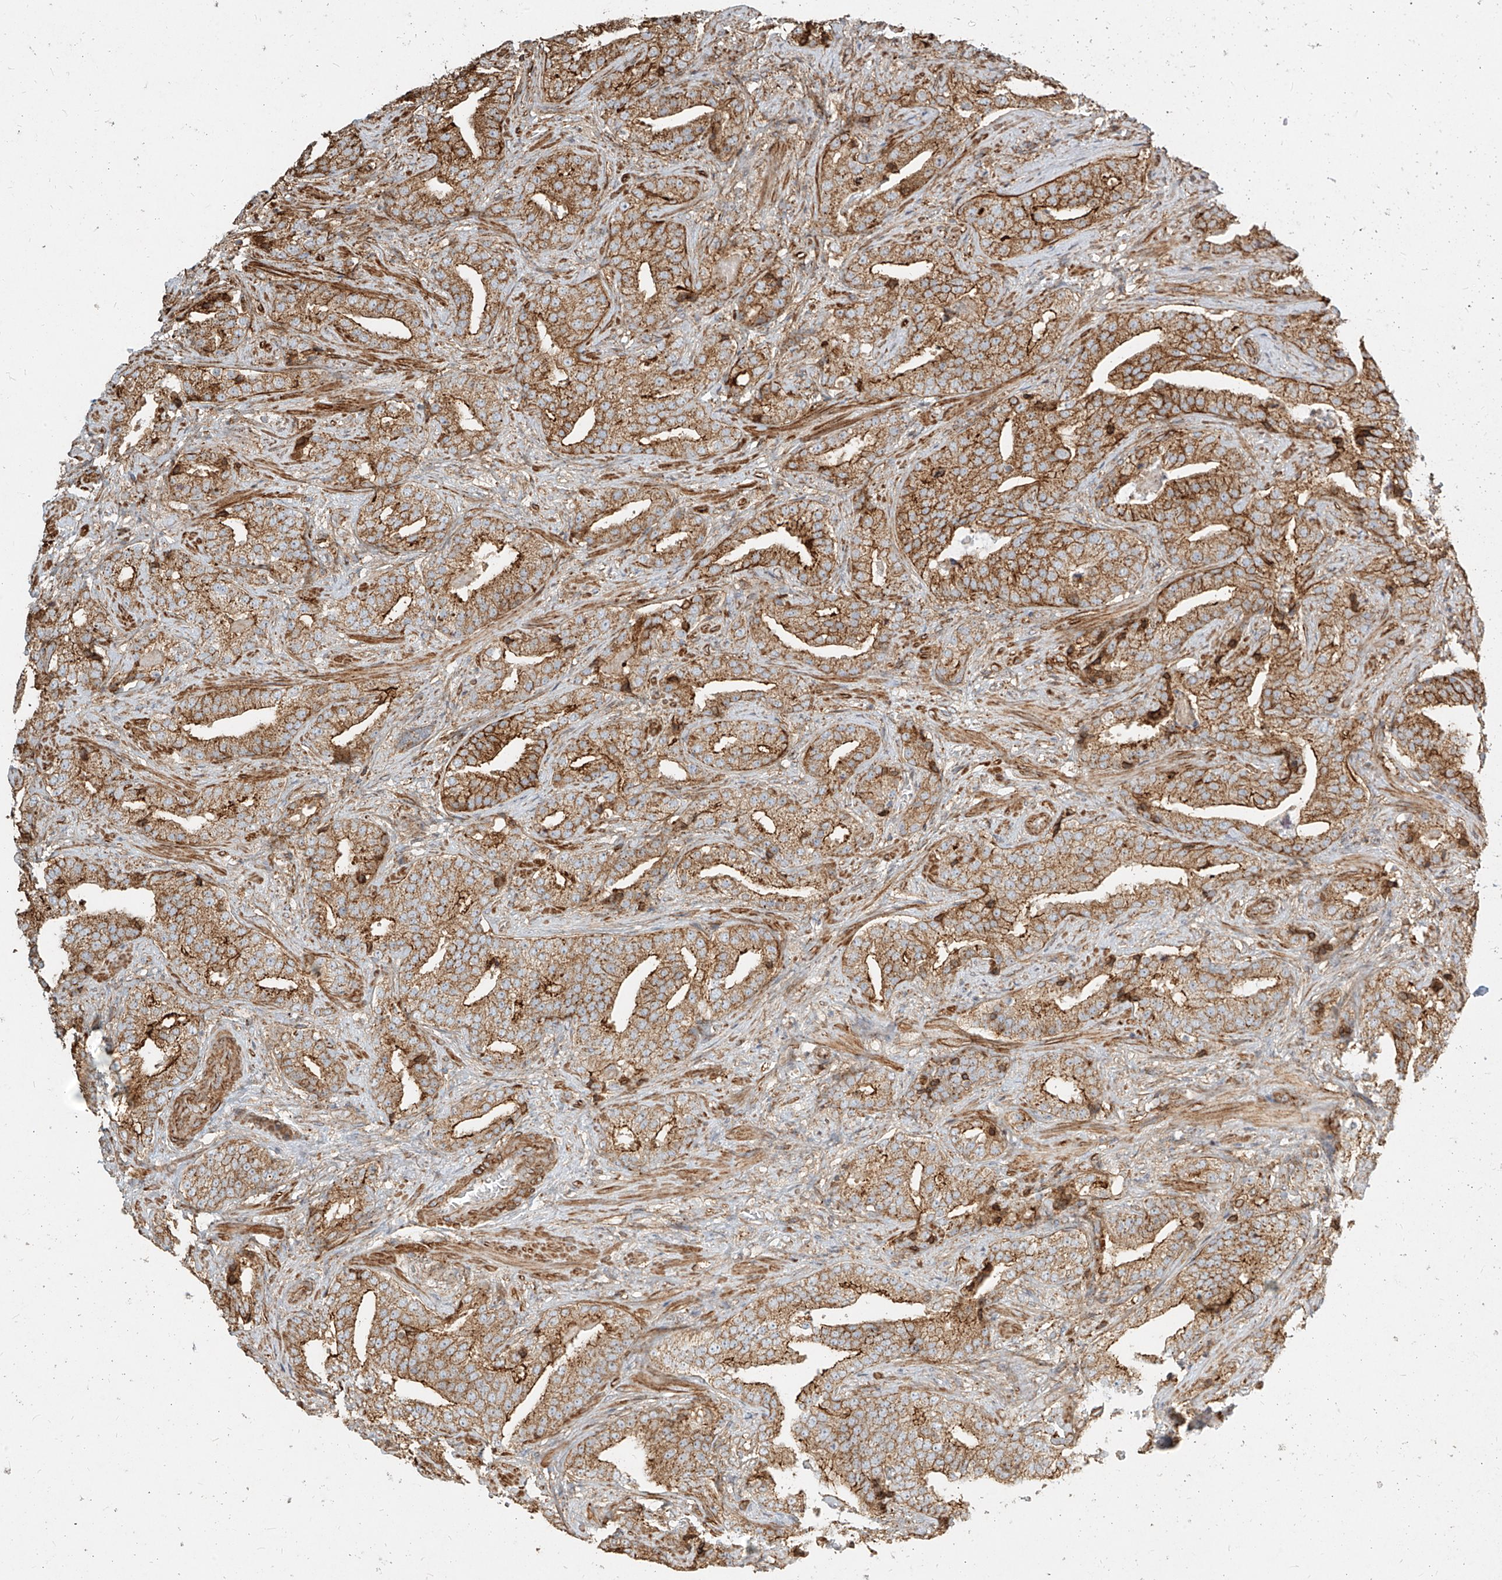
{"staining": {"intensity": "moderate", "quantity": ">75%", "location": "cytoplasmic/membranous"}, "tissue": "prostate cancer", "cell_type": "Tumor cells", "image_type": "cancer", "snomed": [{"axis": "morphology", "description": "Adenocarcinoma, Low grade"}, {"axis": "topography", "description": "Prostate"}], "caption": "The micrograph demonstrates staining of prostate cancer, revealing moderate cytoplasmic/membranous protein staining (brown color) within tumor cells.", "gene": "MTX2", "patient": {"sex": "male", "age": 67}}